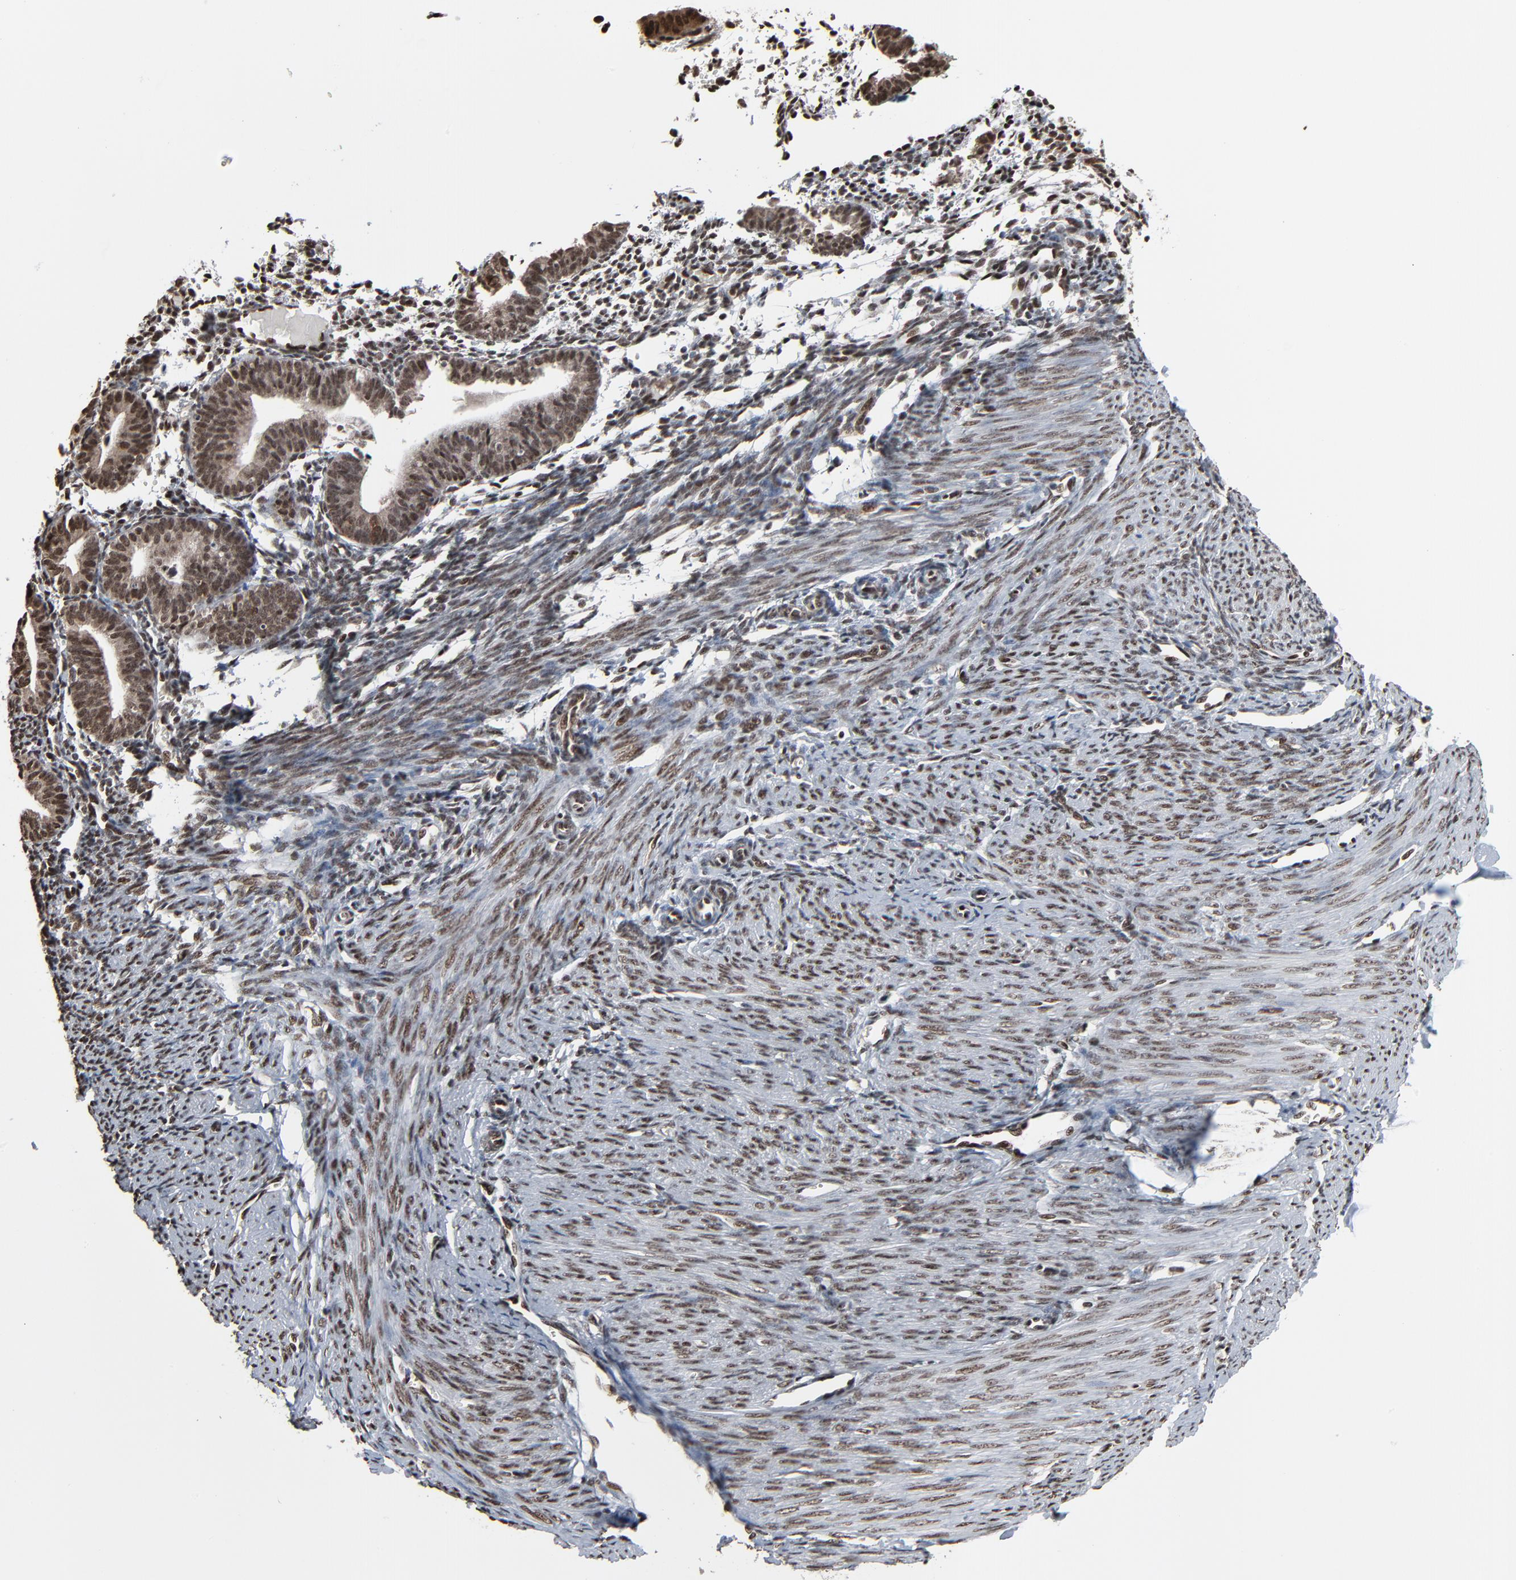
{"staining": {"intensity": "strong", "quantity": ">75%", "location": "nuclear"}, "tissue": "endometrium", "cell_type": "Cells in endometrial stroma", "image_type": "normal", "snomed": [{"axis": "morphology", "description": "Normal tissue, NOS"}, {"axis": "topography", "description": "Endometrium"}], "caption": "Protein expression analysis of unremarkable endometrium displays strong nuclear positivity in about >75% of cells in endometrial stroma. Ihc stains the protein in brown and the nuclei are stained blue.", "gene": "MEIS2", "patient": {"sex": "female", "age": 61}}